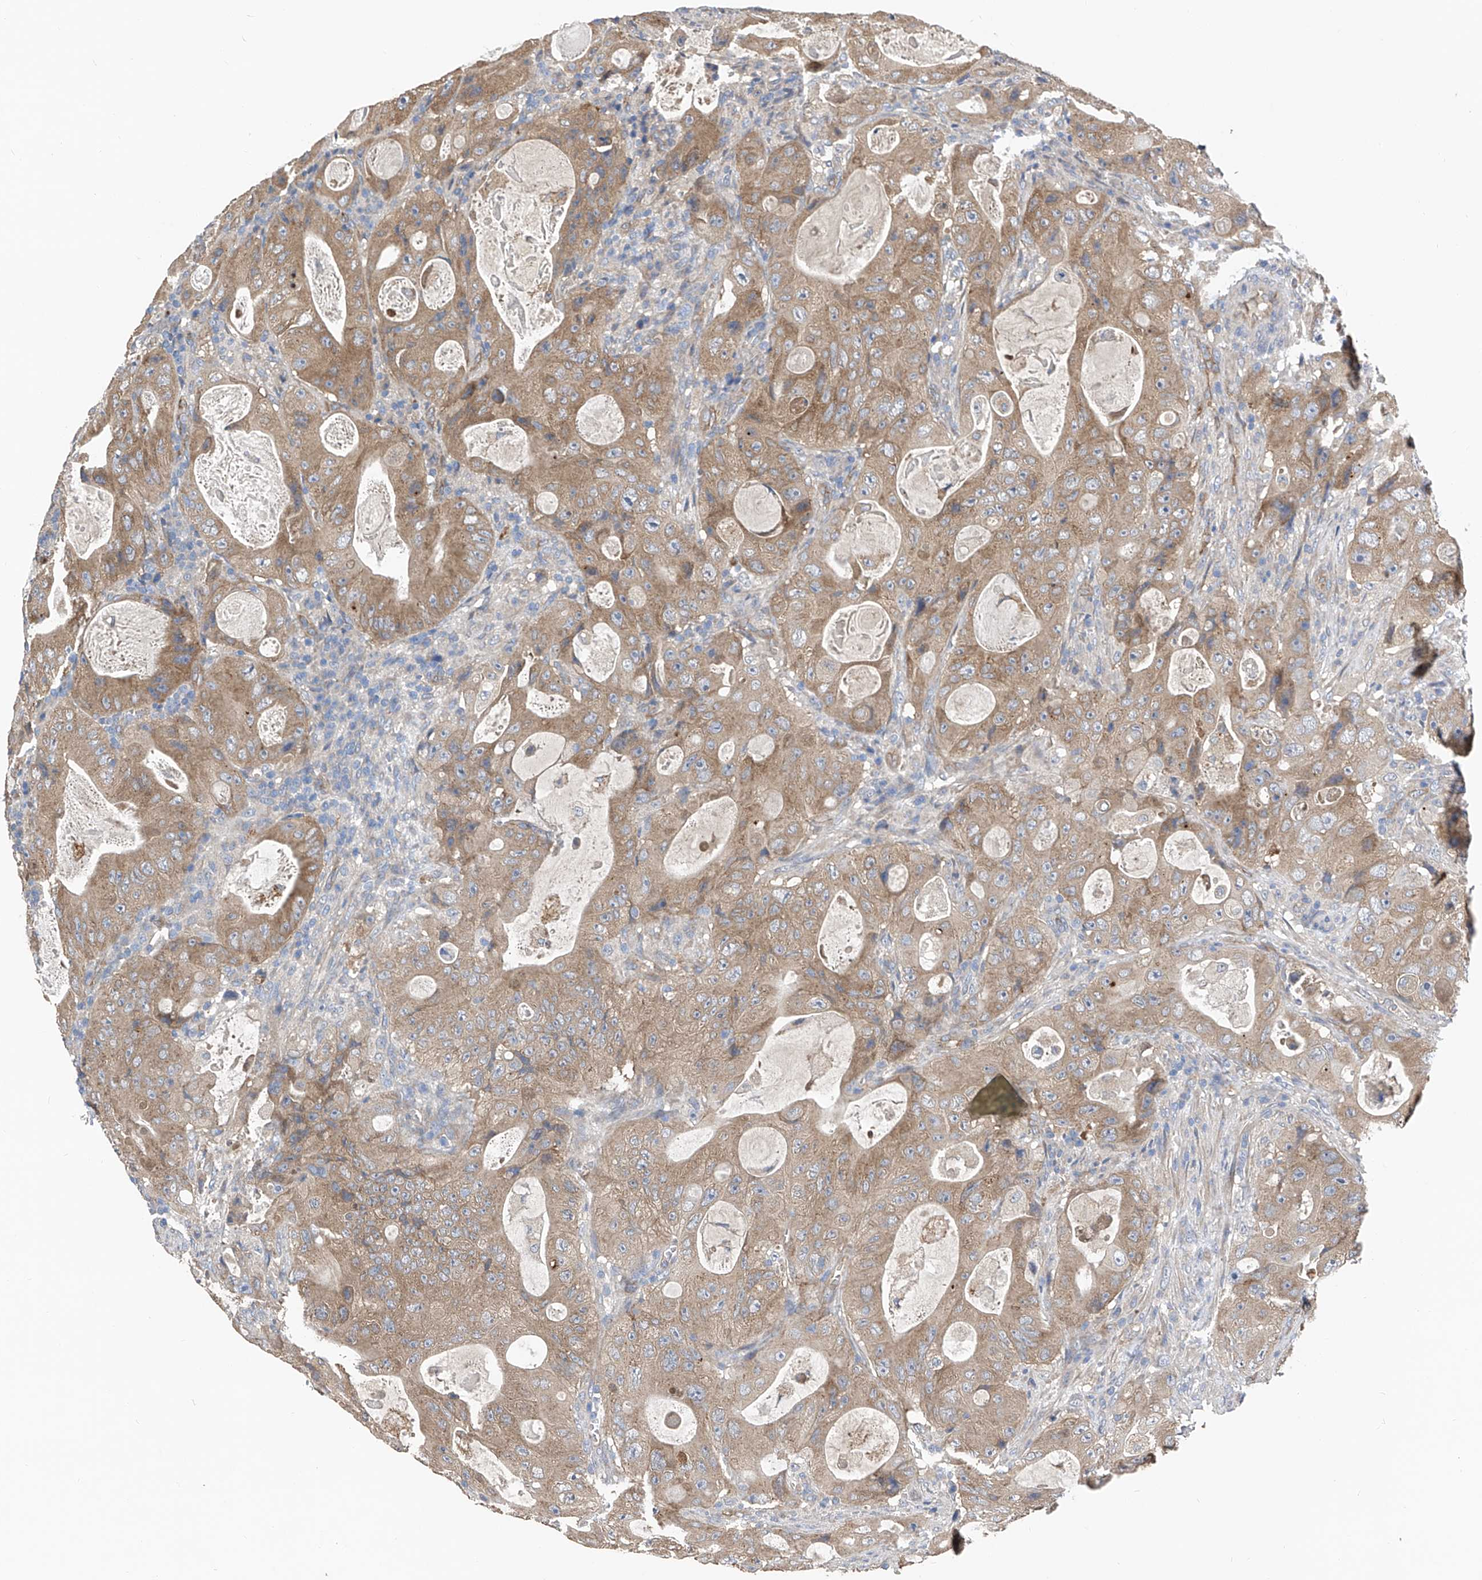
{"staining": {"intensity": "moderate", "quantity": ">75%", "location": "cytoplasmic/membranous"}, "tissue": "colorectal cancer", "cell_type": "Tumor cells", "image_type": "cancer", "snomed": [{"axis": "morphology", "description": "Adenocarcinoma, NOS"}, {"axis": "topography", "description": "Colon"}], "caption": "The photomicrograph exhibits immunohistochemical staining of colorectal cancer (adenocarcinoma). There is moderate cytoplasmic/membranous expression is identified in approximately >75% of tumor cells.", "gene": "PTK2", "patient": {"sex": "female", "age": 46}}